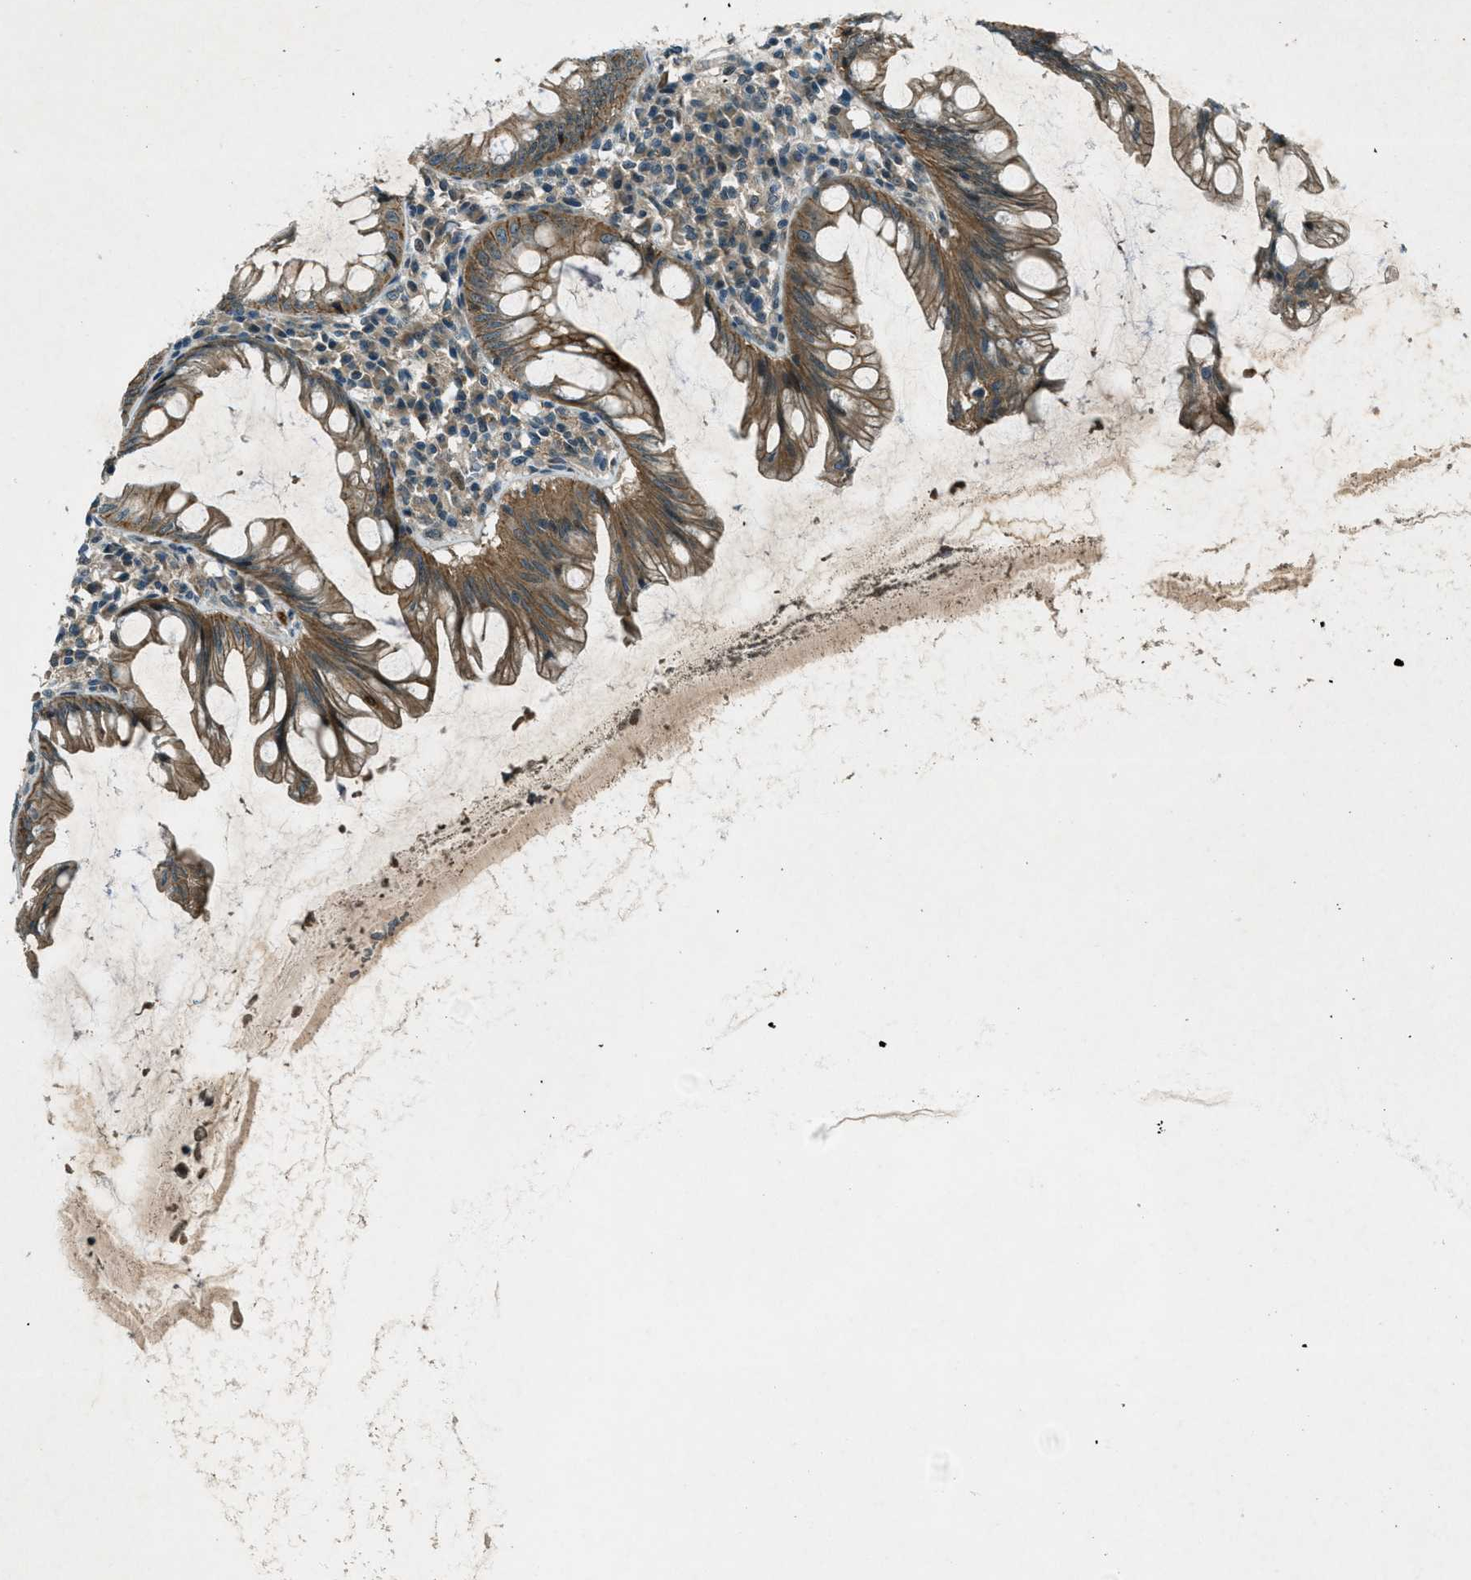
{"staining": {"intensity": "moderate", "quantity": ">75%", "location": "cytoplasmic/membranous"}, "tissue": "appendix", "cell_type": "Glandular cells", "image_type": "normal", "snomed": [{"axis": "morphology", "description": "Normal tissue, NOS"}, {"axis": "topography", "description": "Appendix"}], "caption": "Protein expression analysis of normal human appendix reveals moderate cytoplasmic/membranous expression in about >75% of glandular cells.", "gene": "STK11", "patient": {"sex": "male", "age": 56}}